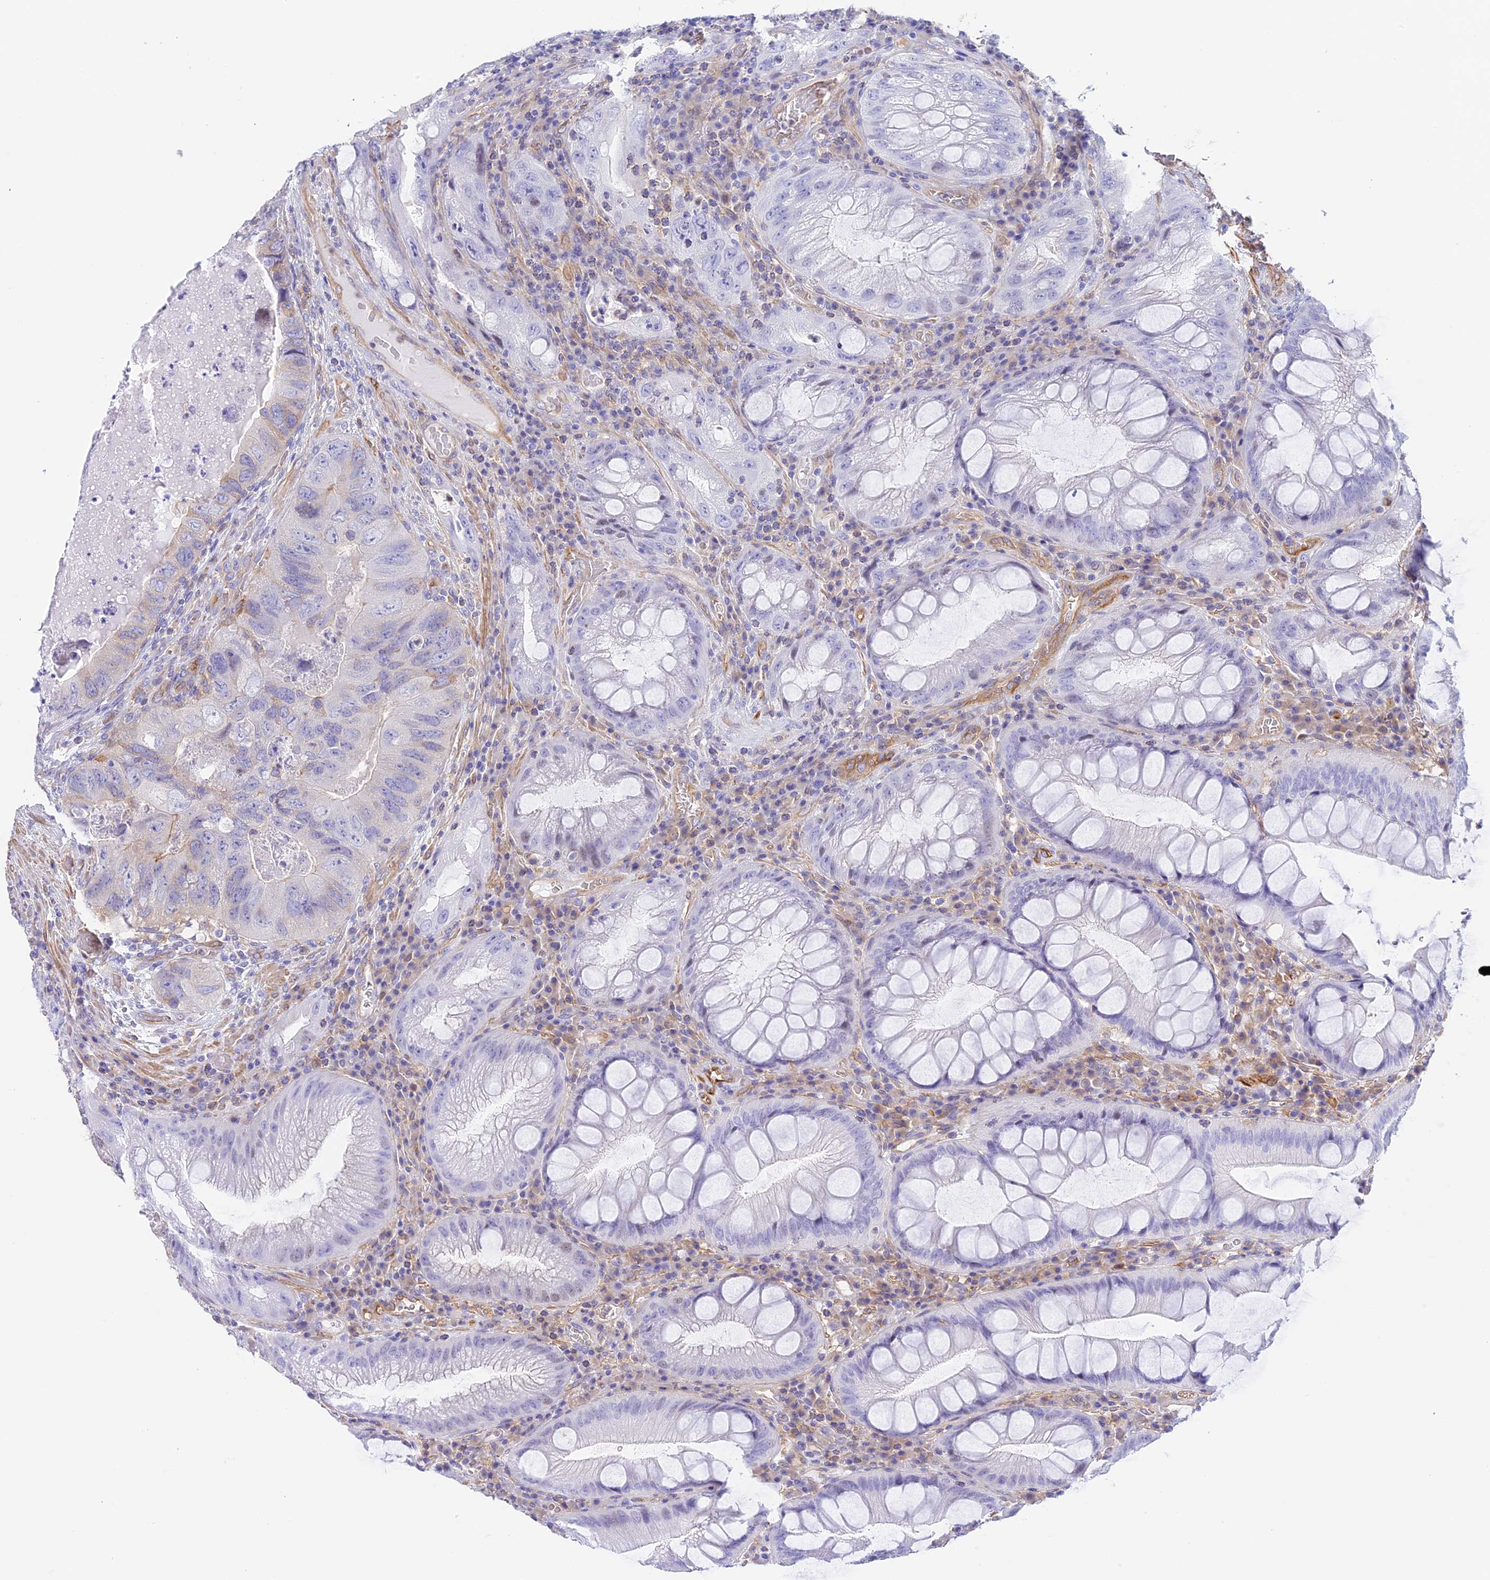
{"staining": {"intensity": "negative", "quantity": "none", "location": "none"}, "tissue": "colorectal cancer", "cell_type": "Tumor cells", "image_type": "cancer", "snomed": [{"axis": "morphology", "description": "Adenocarcinoma, NOS"}, {"axis": "topography", "description": "Rectum"}], "caption": "Immunohistochemistry image of colorectal cancer (adenocarcinoma) stained for a protein (brown), which shows no expression in tumor cells. (DAB immunohistochemistry (IHC), high magnification).", "gene": "HOMER3", "patient": {"sex": "male", "age": 63}}